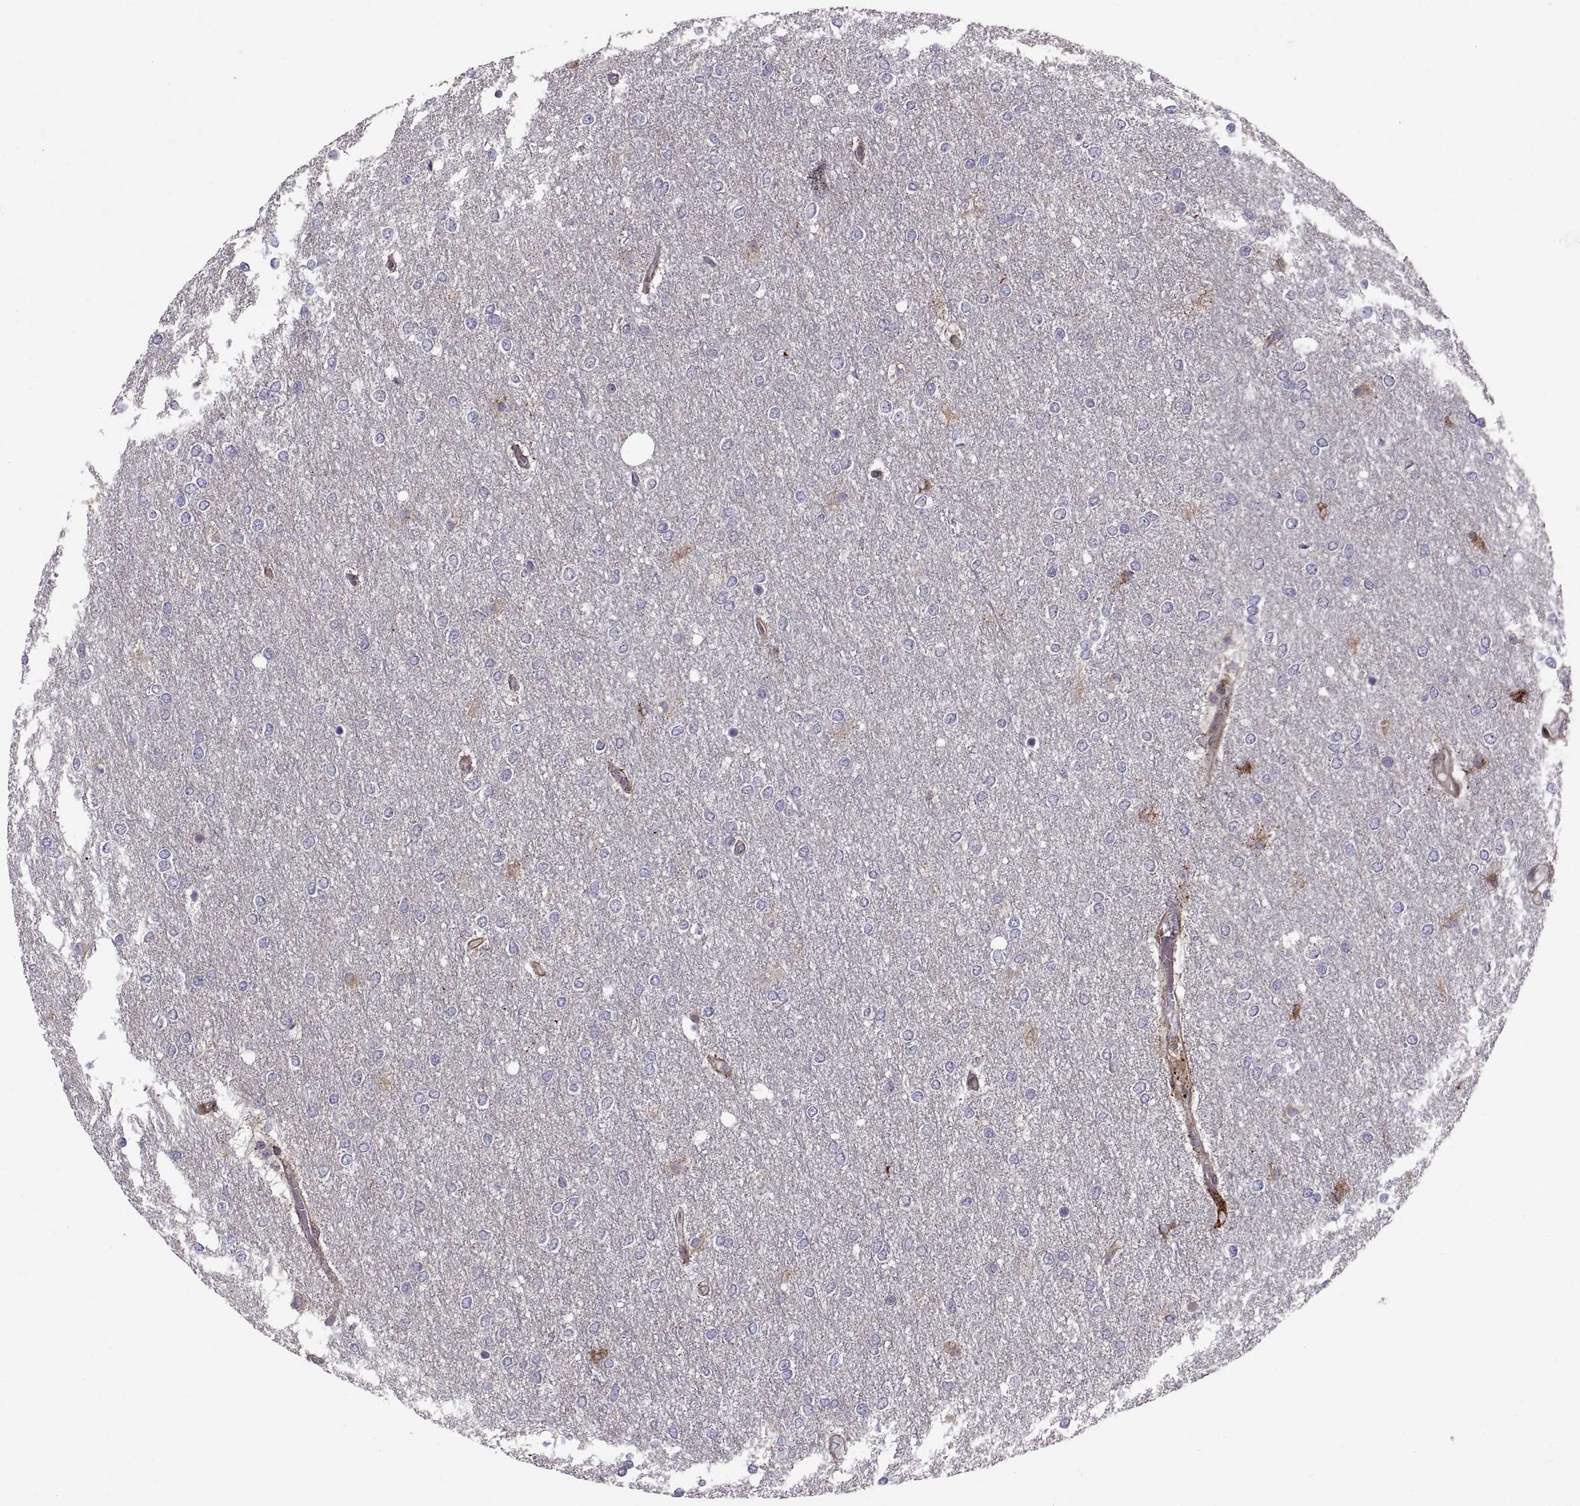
{"staining": {"intensity": "negative", "quantity": "none", "location": "none"}, "tissue": "glioma", "cell_type": "Tumor cells", "image_type": "cancer", "snomed": [{"axis": "morphology", "description": "Glioma, malignant, High grade"}, {"axis": "topography", "description": "Brain"}], "caption": "This is an IHC micrograph of high-grade glioma (malignant). There is no expression in tumor cells.", "gene": "TESC", "patient": {"sex": "female", "age": 61}}